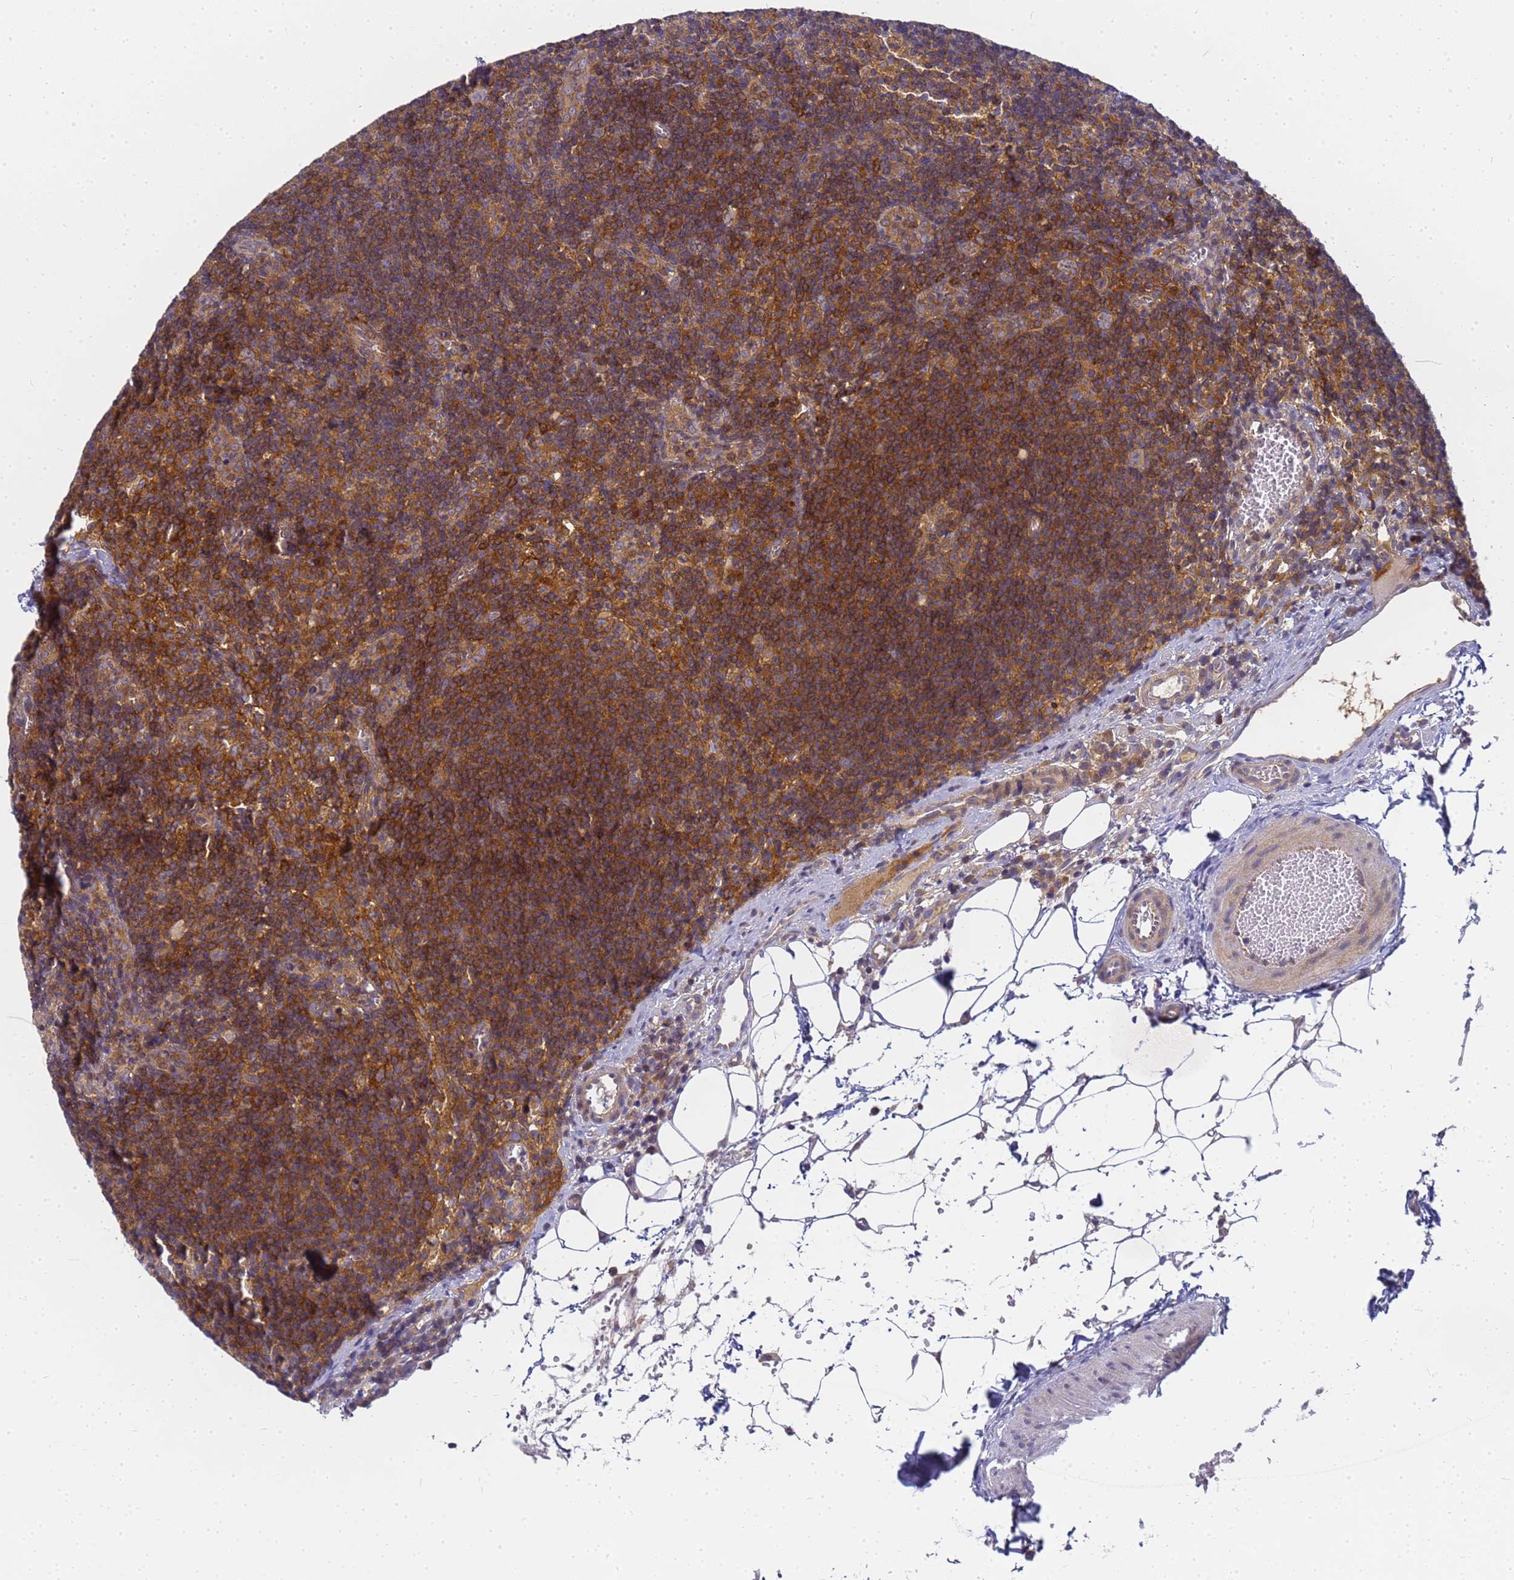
{"staining": {"intensity": "moderate", "quantity": "25%-75%", "location": "cytoplasmic/membranous"}, "tissue": "lymph node", "cell_type": "Germinal center cells", "image_type": "normal", "snomed": [{"axis": "morphology", "description": "Normal tissue, NOS"}, {"axis": "topography", "description": "Lymph node"}], "caption": "IHC histopathology image of unremarkable lymph node: human lymph node stained using IHC demonstrates medium levels of moderate protein expression localized specifically in the cytoplasmic/membranous of germinal center cells, appearing as a cytoplasmic/membranous brown color.", "gene": "CHM", "patient": {"sex": "female", "age": 27}}